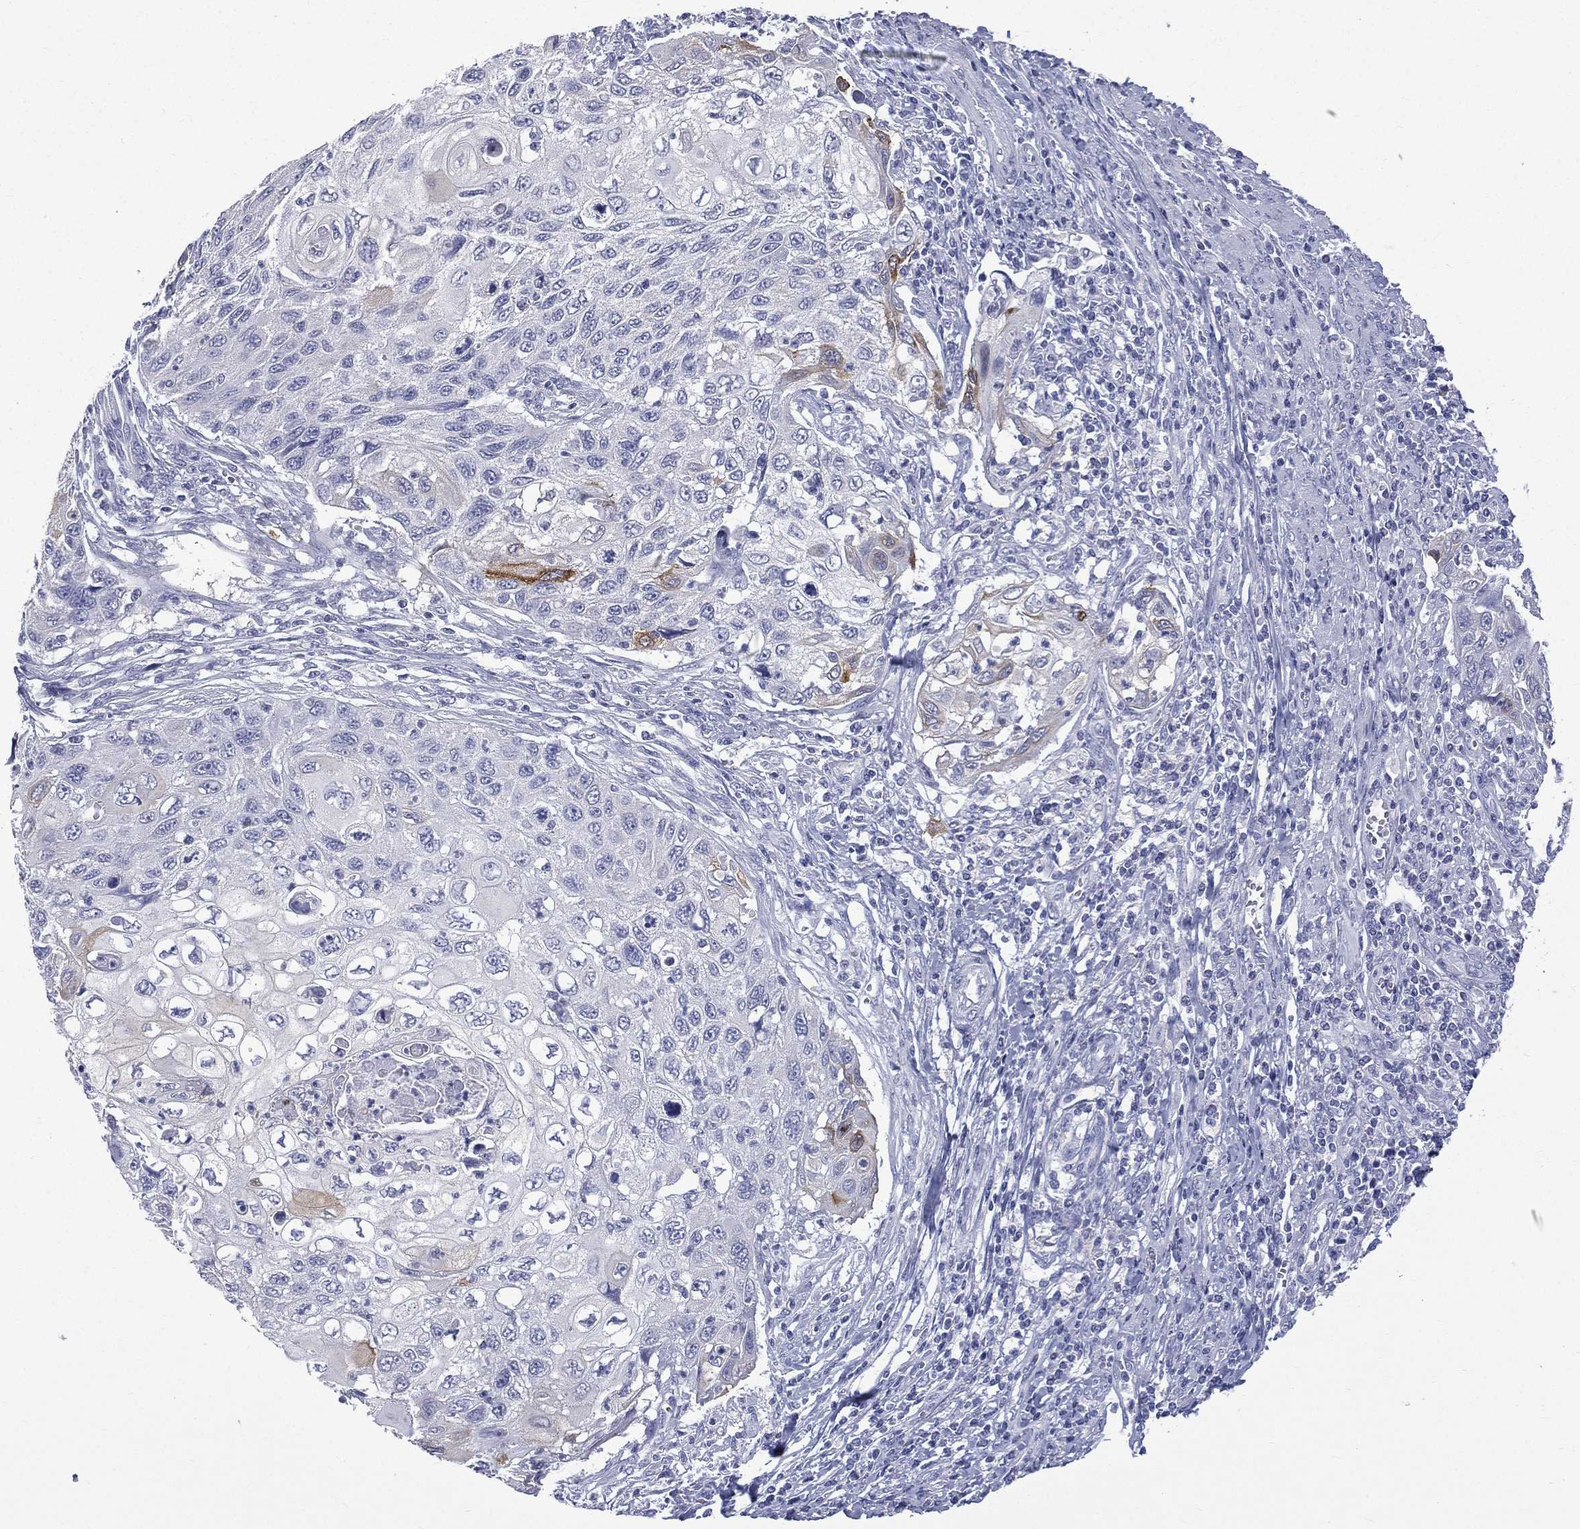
{"staining": {"intensity": "moderate", "quantity": "<25%", "location": "cytoplasmic/membranous"}, "tissue": "cervical cancer", "cell_type": "Tumor cells", "image_type": "cancer", "snomed": [{"axis": "morphology", "description": "Squamous cell carcinoma, NOS"}, {"axis": "topography", "description": "Cervix"}], "caption": "IHC histopathology image of human cervical squamous cell carcinoma stained for a protein (brown), which demonstrates low levels of moderate cytoplasmic/membranous staining in about <25% of tumor cells.", "gene": "CES2", "patient": {"sex": "female", "age": 70}}